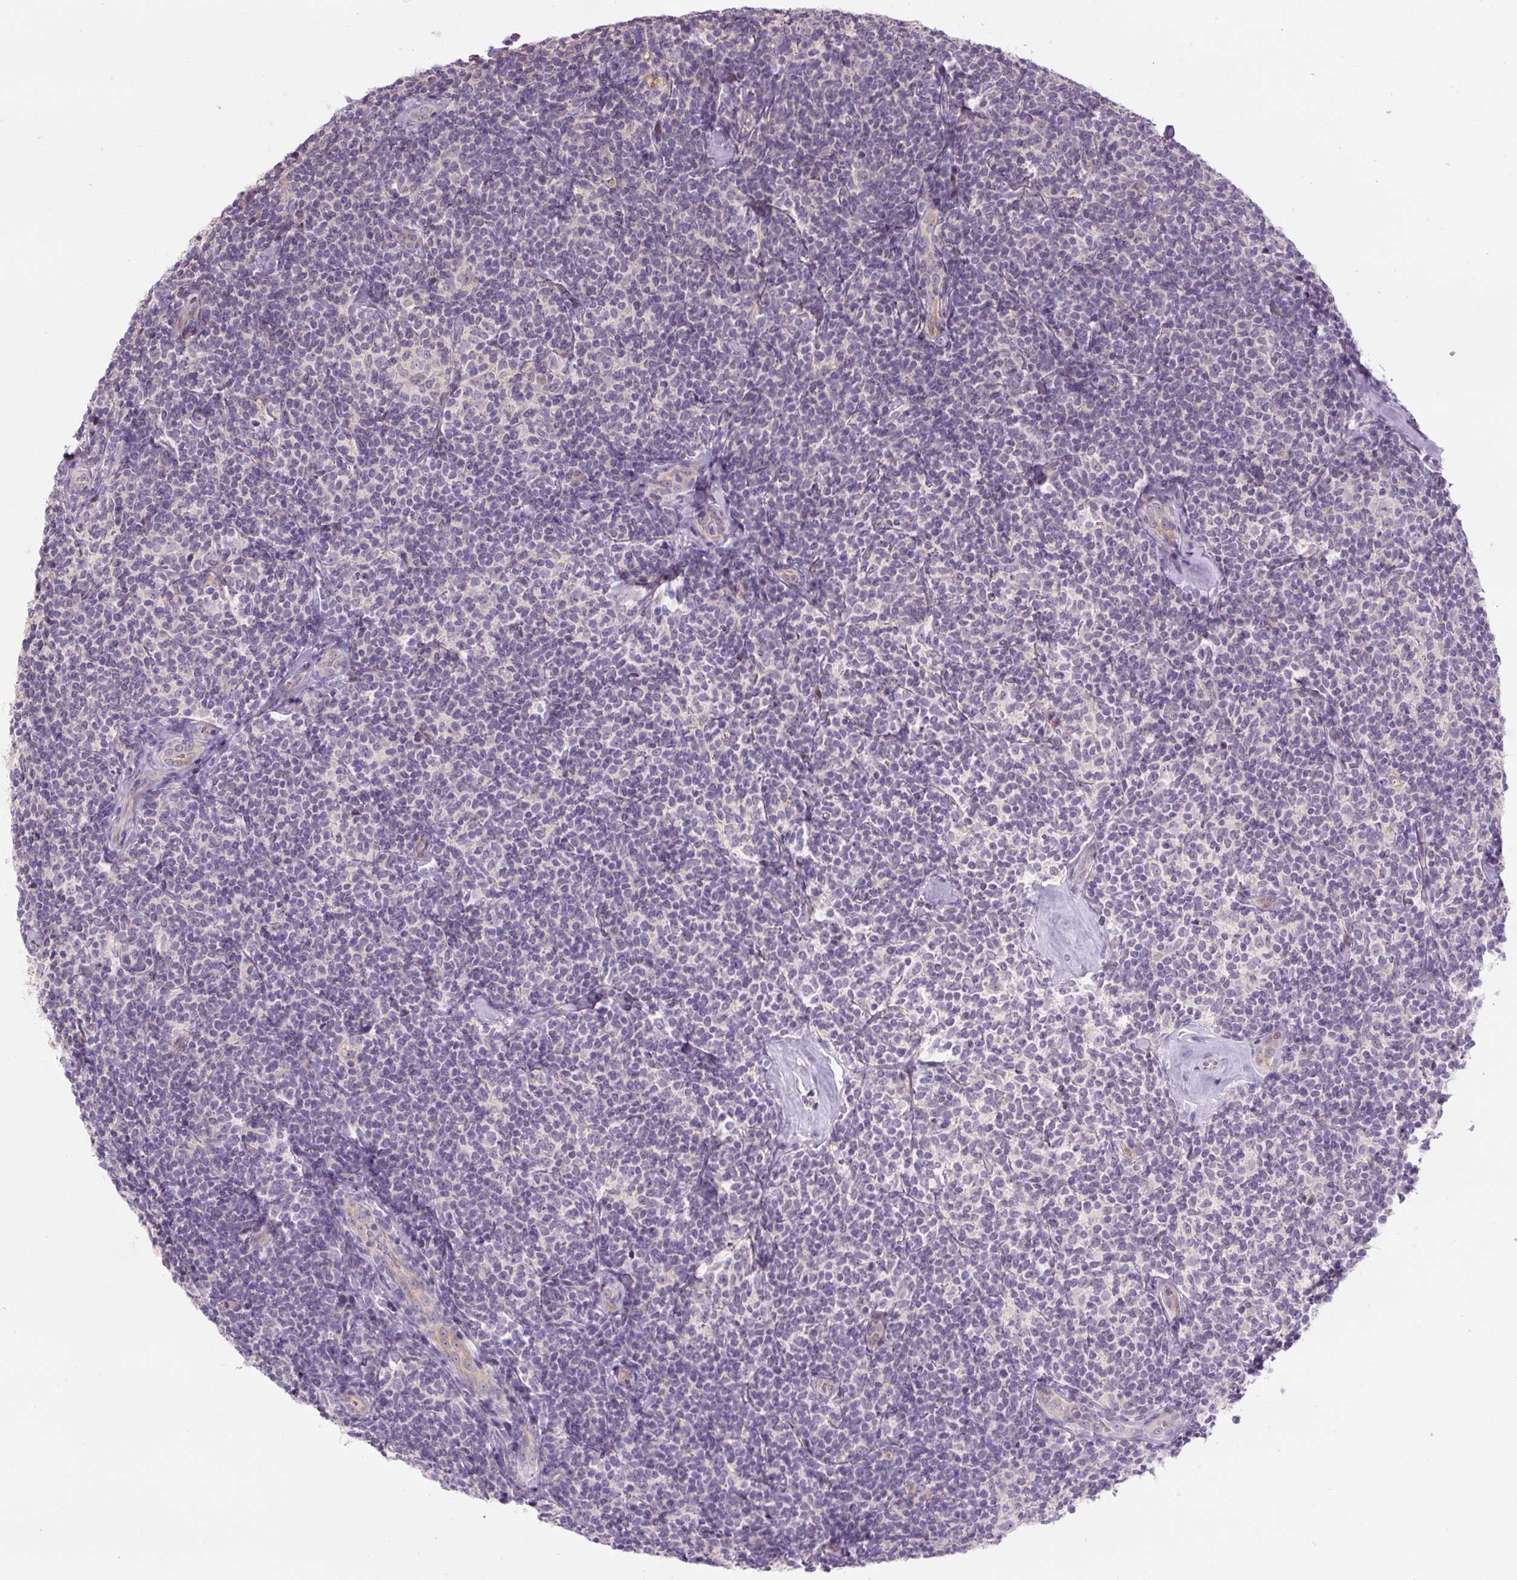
{"staining": {"intensity": "negative", "quantity": "none", "location": "none"}, "tissue": "lymphoma", "cell_type": "Tumor cells", "image_type": "cancer", "snomed": [{"axis": "morphology", "description": "Malignant lymphoma, non-Hodgkin's type, Low grade"}, {"axis": "topography", "description": "Lymph node"}], "caption": "This is a histopathology image of immunohistochemistry (IHC) staining of lymphoma, which shows no positivity in tumor cells.", "gene": "YIF1B", "patient": {"sex": "female", "age": 56}}